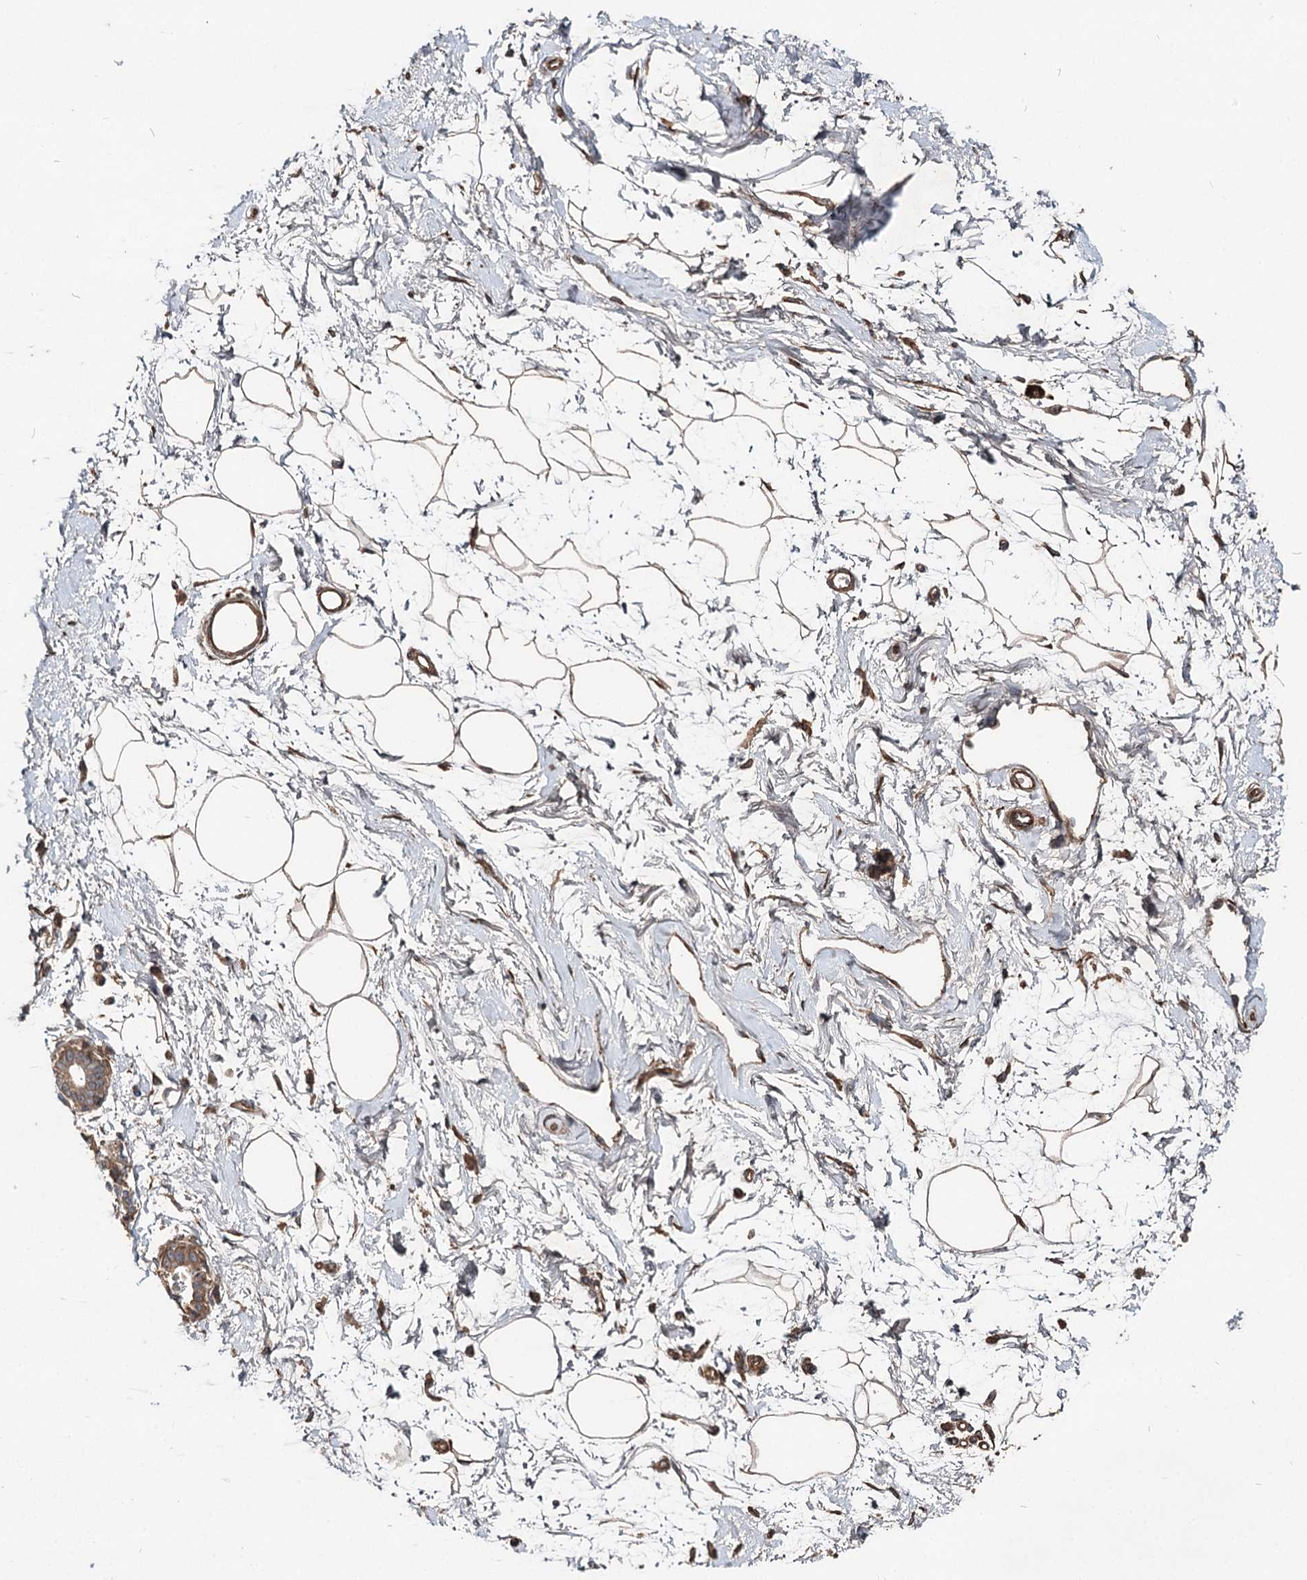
{"staining": {"intensity": "moderate", "quantity": ">75%", "location": "cytoplasmic/membranous"}, "tissue": "breast", "cell_type": "Adipocytes", "image_type": "normal", "snomed": [{"axis": "morphology", "description": "Normal tissue, NOS"}, {"axis": "topography", "description": "Breast"}], "caption": "This histopathology image shows immunohistochemistry (IHC) staining of normal human breast, with medium moderate cytoplasmic/membranous expression in approximately >75% of adipocytes.", "gene": "SPART", "patient": {"sex": "female", "age": 45}}